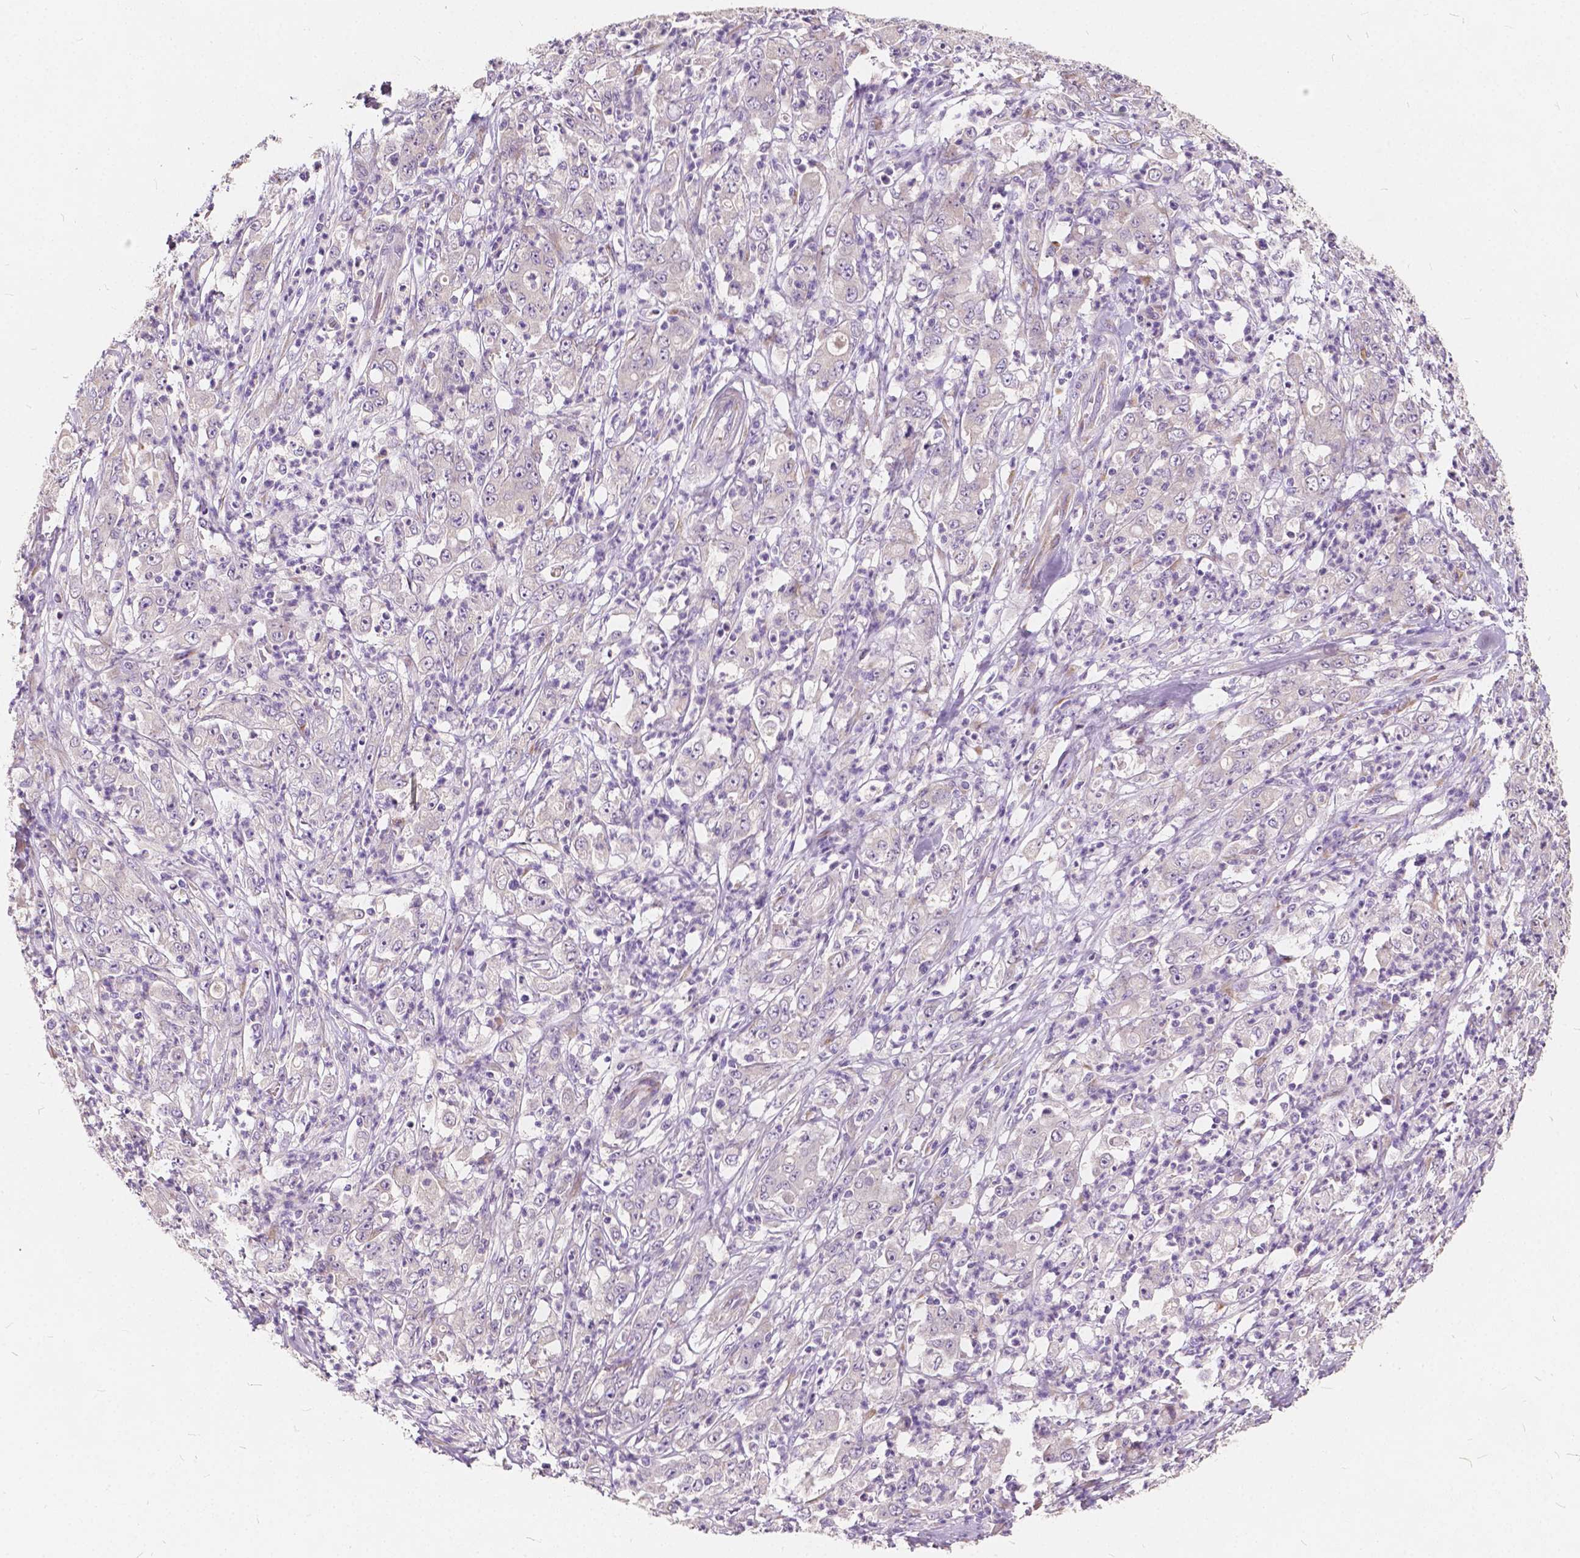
{"staining": {"intensity": "negative", "quantity": "none", "location": "none"}, "tissue": "stomach cancer", "cell_type": "Tumor cells", "image_type": "cancer", "snomed": [{"axis": "morphology", "description": "Adenocarcinoma, NOS"}, {"axis": "topography", "description": "Stomach, lower"}], "caption": "Stomach adenocarcinoma stained for a protein using immunohistochemistry exhibits no staining tumor cells.", "gene": "SLC7A8", "patient": {"sex": "female", "age": 71}}